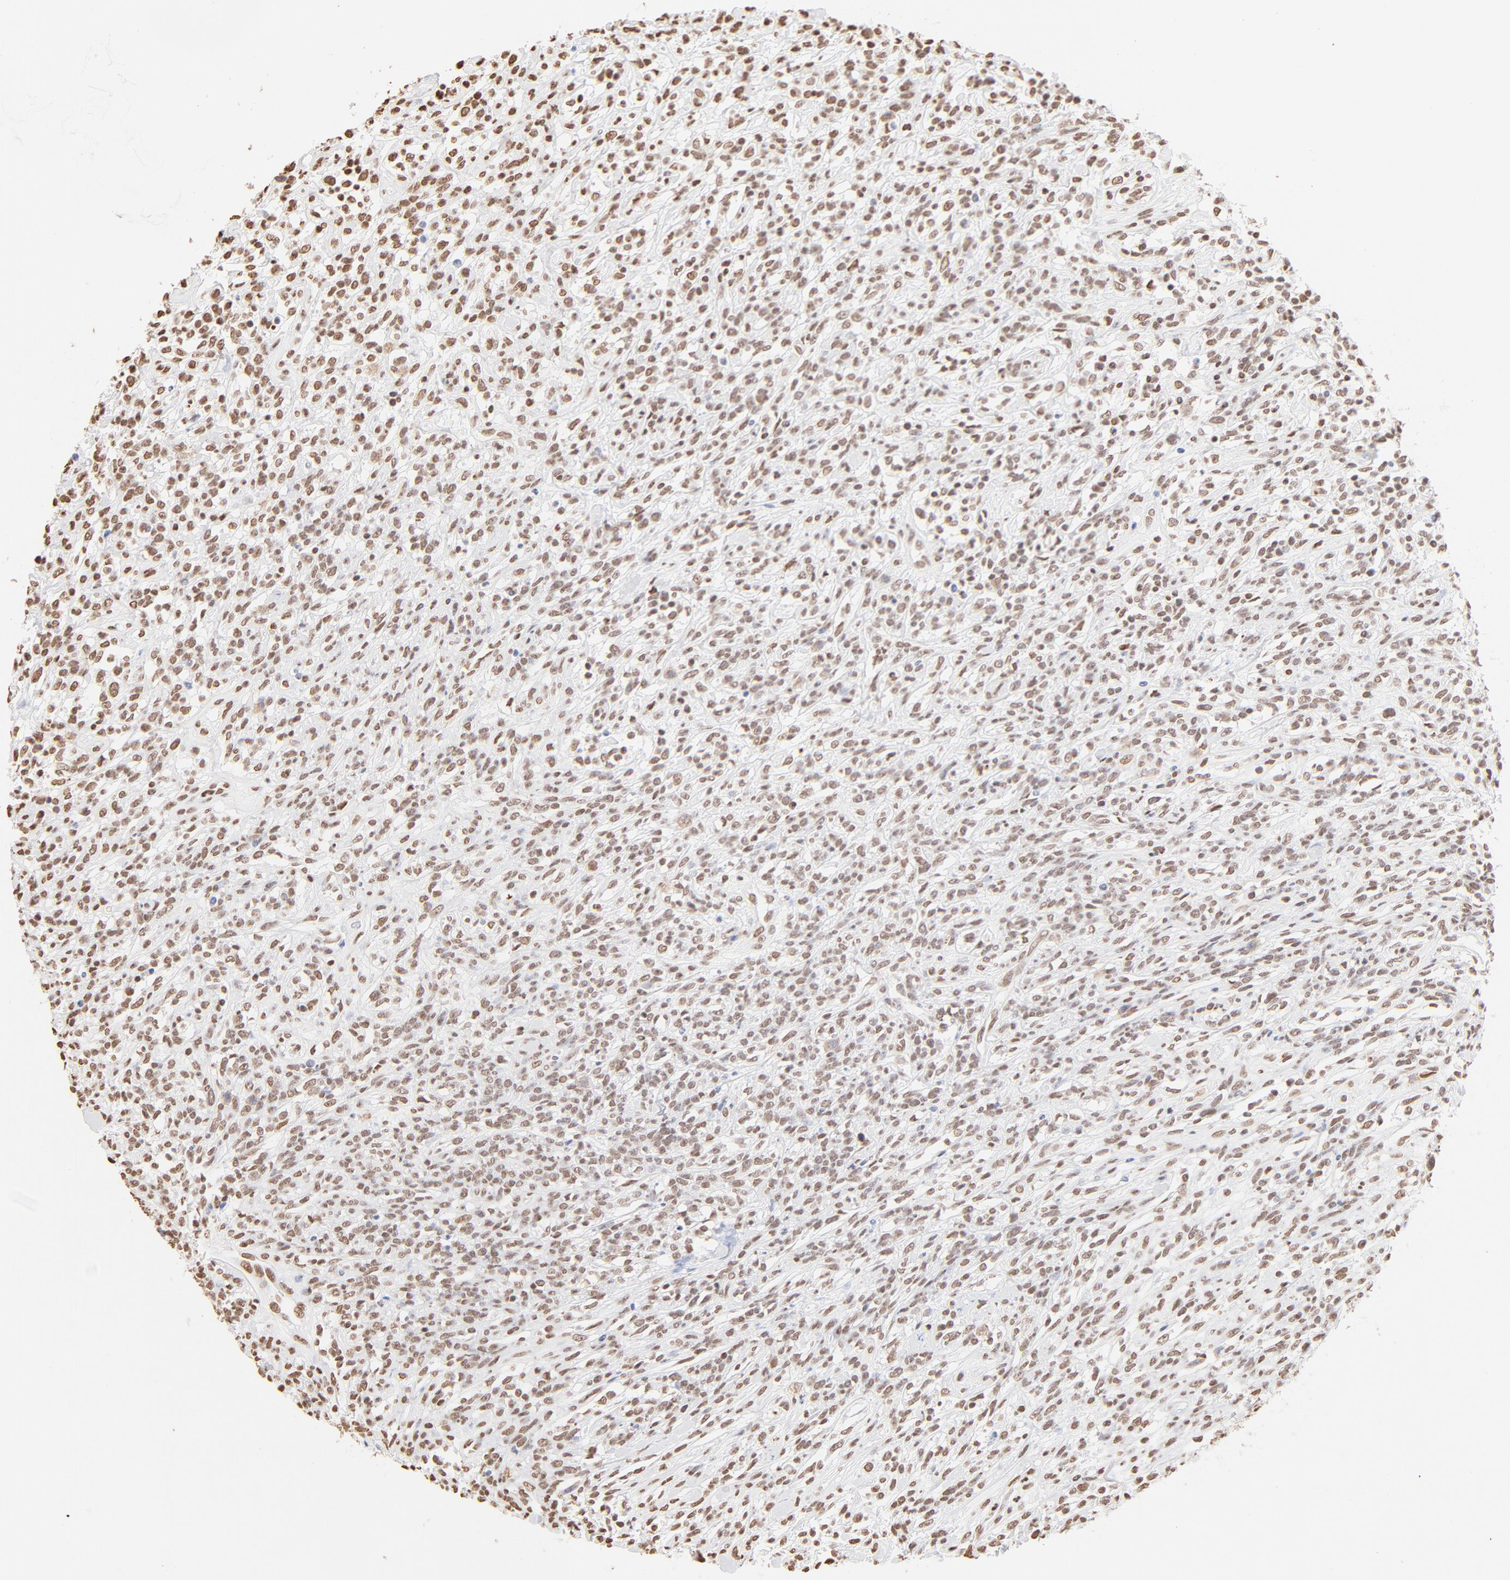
{"staining": {"intensity": "moderate", "quantity": ">75%", "location": "nuclear"}, "tissue": "lymphoma", "cell_type": "Tumor cells", "image_type": "cancer", "snomed": [{"axis": "morphology", "description": "Malignant lymphoma, non-Hodgkin's type, High grade"}, {"axis": "topography", "description": "Lymph node"}], "caption": "This is a histology image of immunohistochemistry (IHC) staining of high-grade malignant lymphoma, non-Hodgkin's type, which shows moderate expression in the nuclear of tumor cells.", "gene": "ZNF540", "patient": {"sex": "female", "age": 73}}